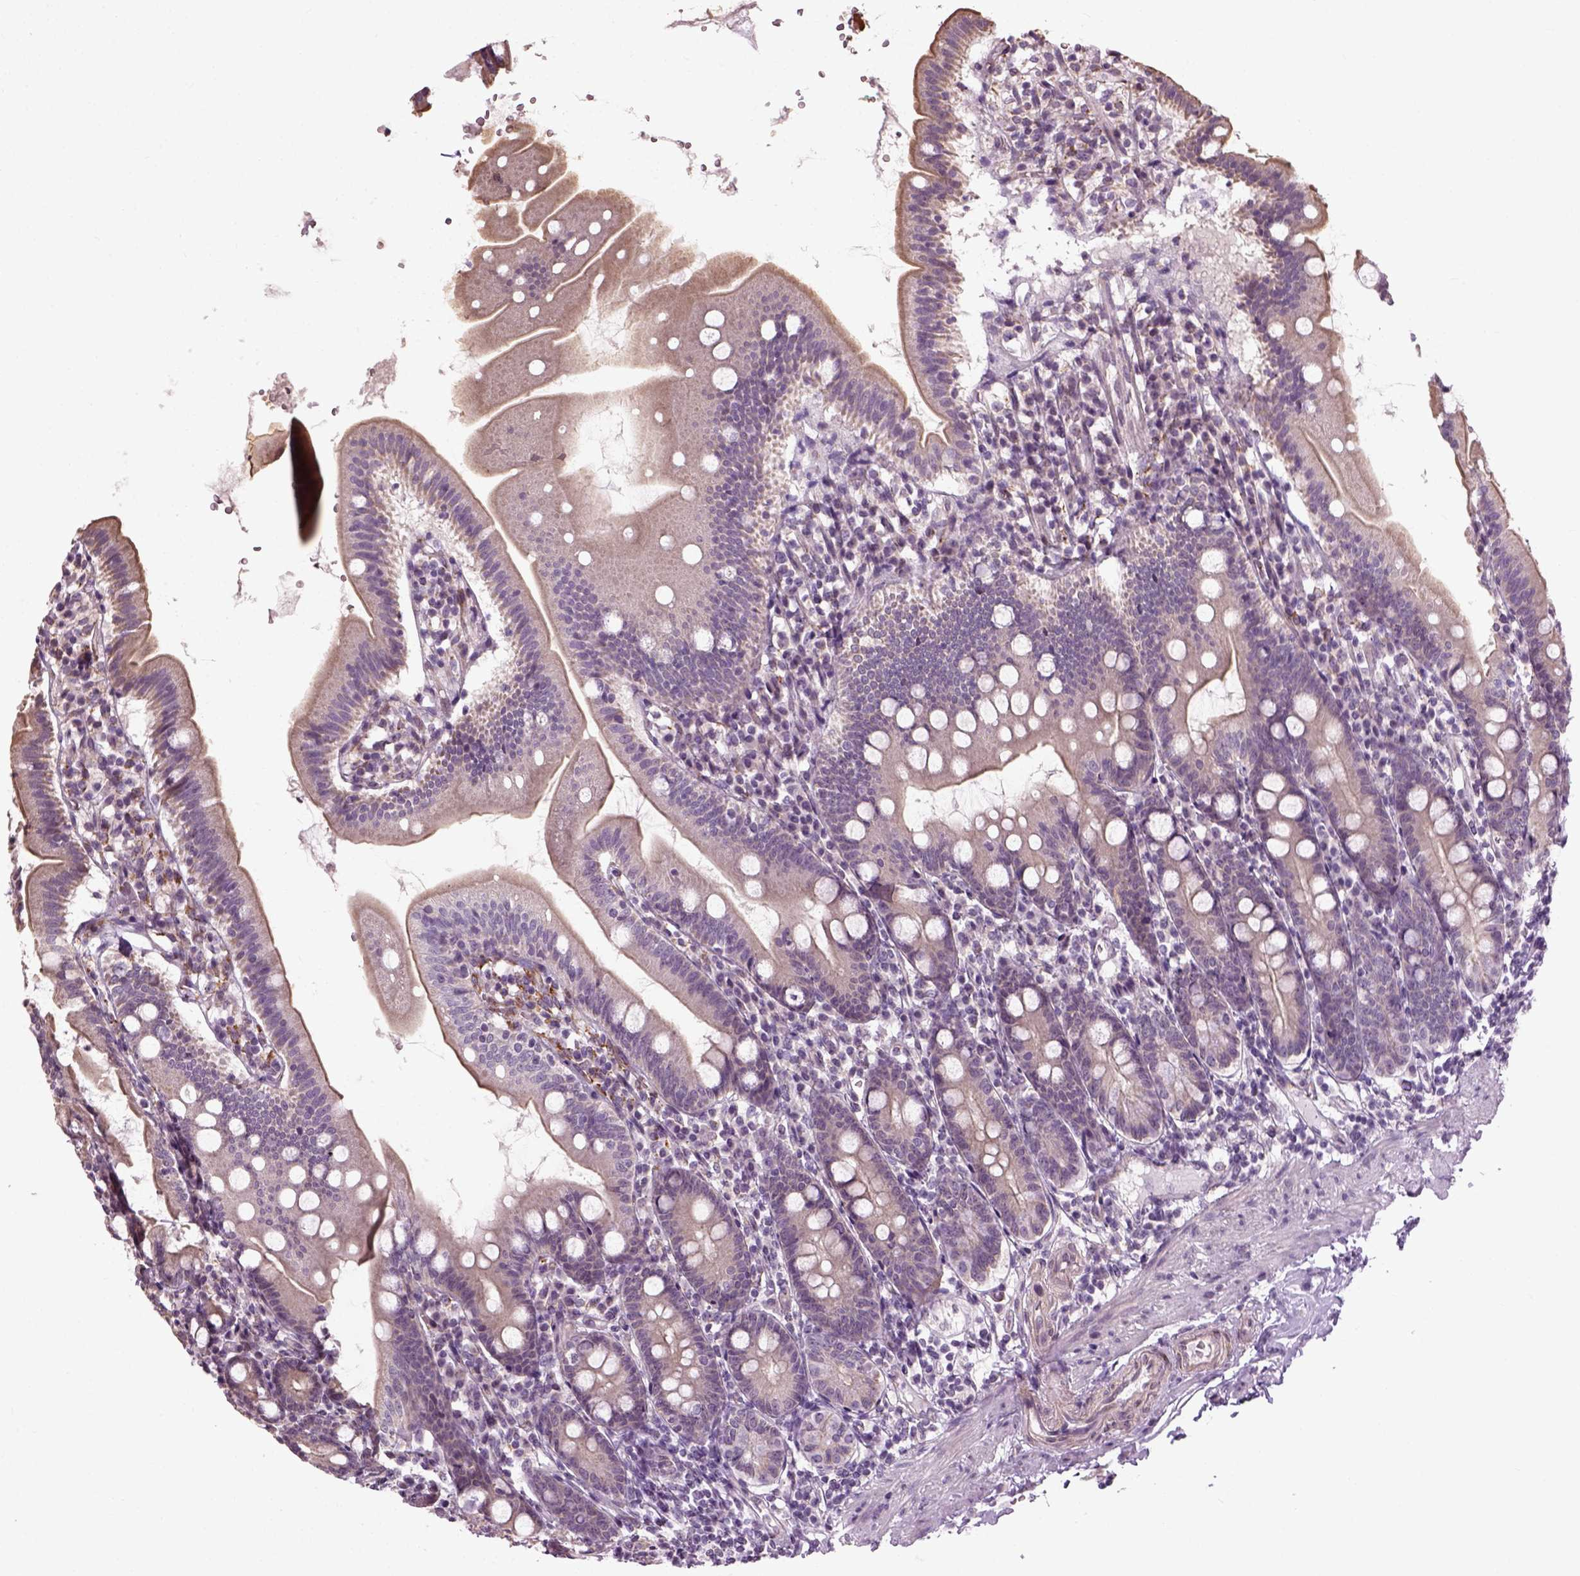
{"staining": {"intensity": "weak", "quantity": "25%-75%", "location": "cytoplasmic/membranous"}, "tissue": "duodenum", "cell_type": "Glandular cells", "image_type": "normal", "snomed": [{"axis": "morphology", "description": "Normal tissue, NOS"}, {"axis": "topography", "description": "Duodenum"}], "caption": "Duodenum stained with IHC shows weak cytoplasmic/membranous expression in about 25%-75% of glandular cells.", "gene": "XK", "patient": {"sex": "female", "age": 67}}